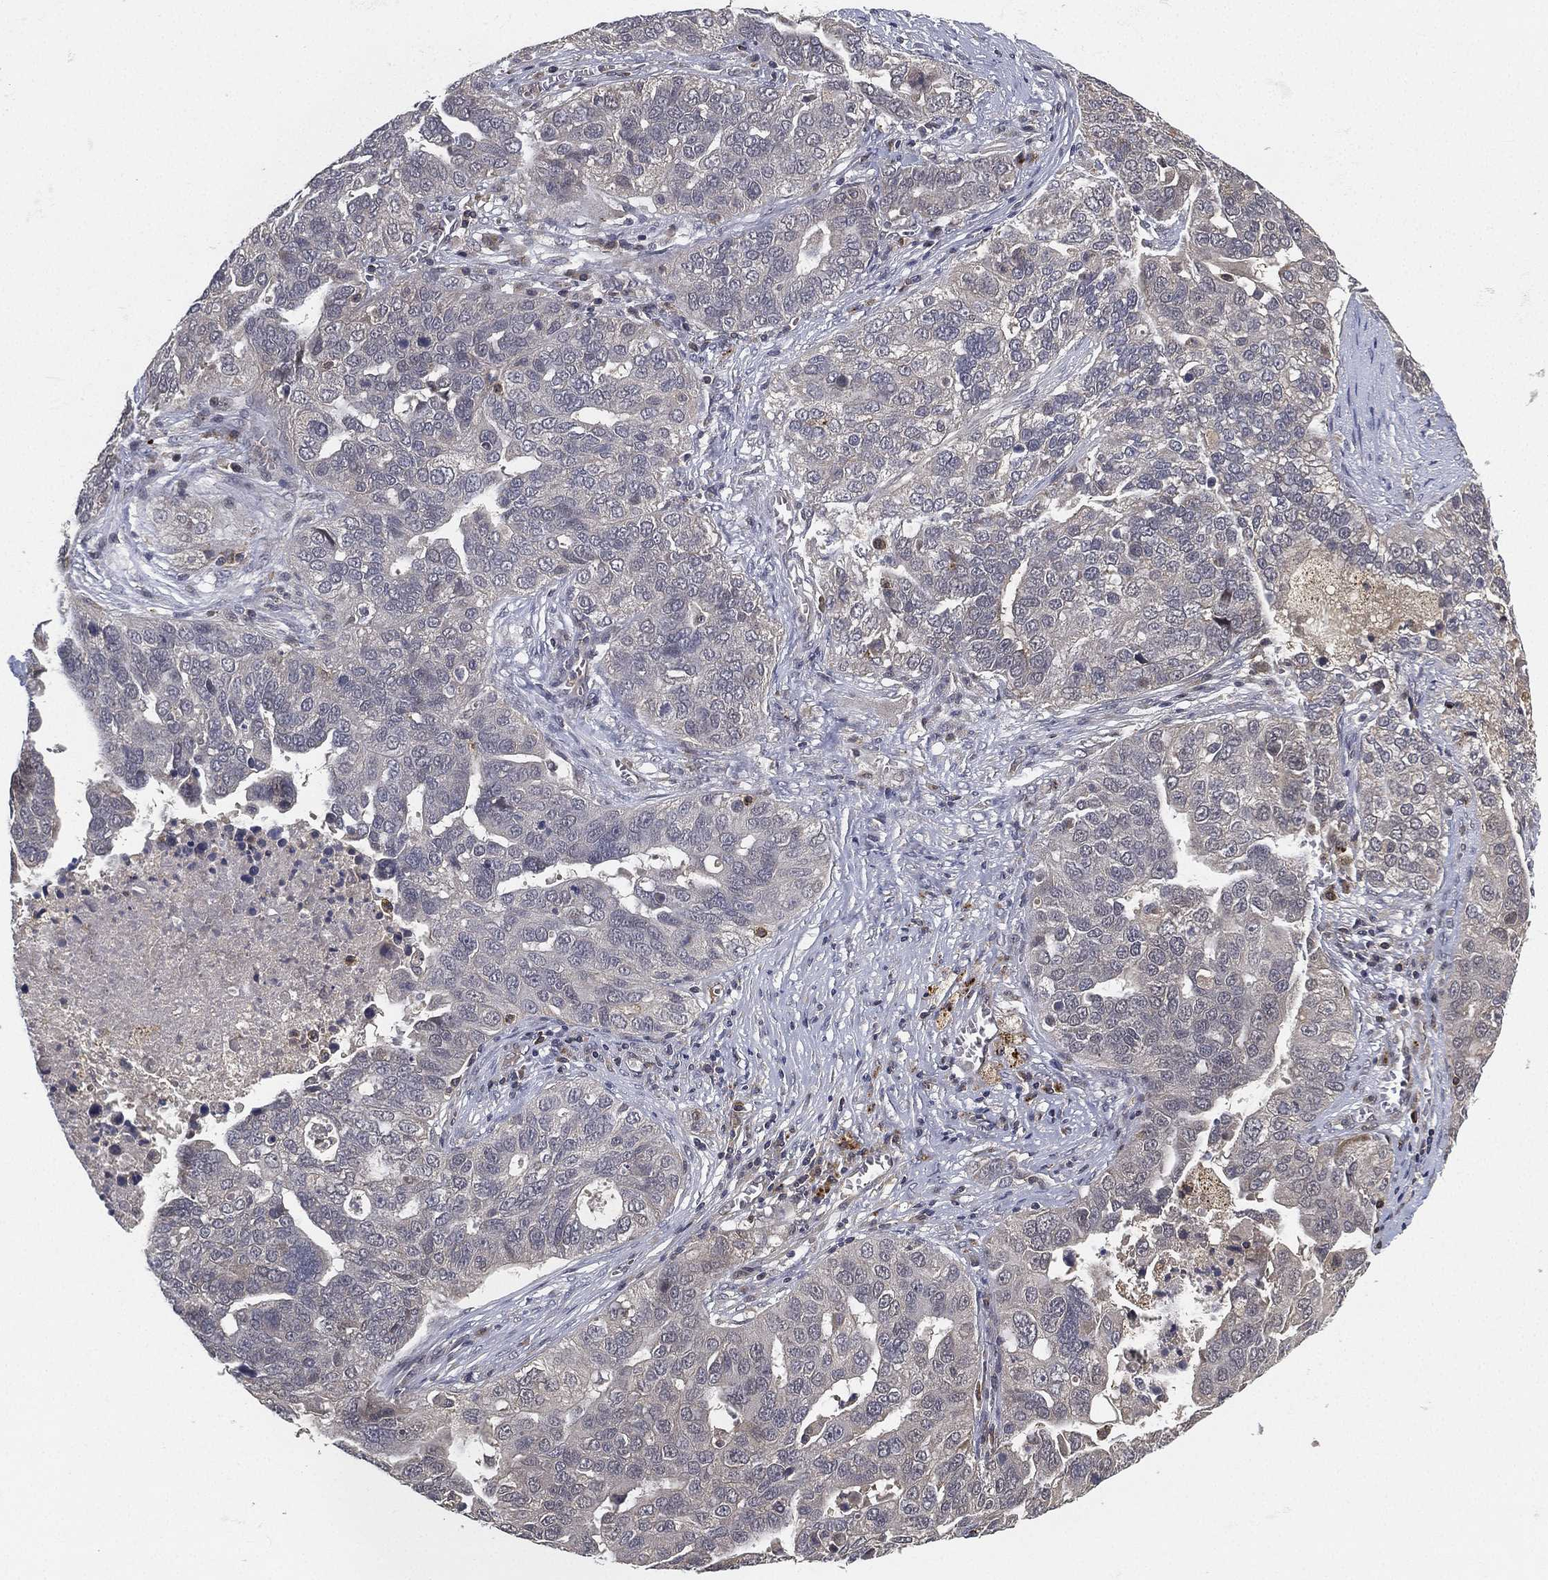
{"staining": {"intensity": "negative", "quantity": "none", "location": "none"}, "tissue": "ovarian cancer", "cell_type": "Tumor cells", "image_type": "cancer", "snomed": [{"axis": "morphology", "description": "Carcinoma, endometroid"}, {"axis": "topography", "description": "Soft tissue"}, {"axis": "topography", "description": "Ovary"}], "caption": "Ovarian cancer stained for a protein using IHC demonstrates no expression tumor cells.", "gene": "CFAP251", "patient": {"sex": "female", "age": 52}}